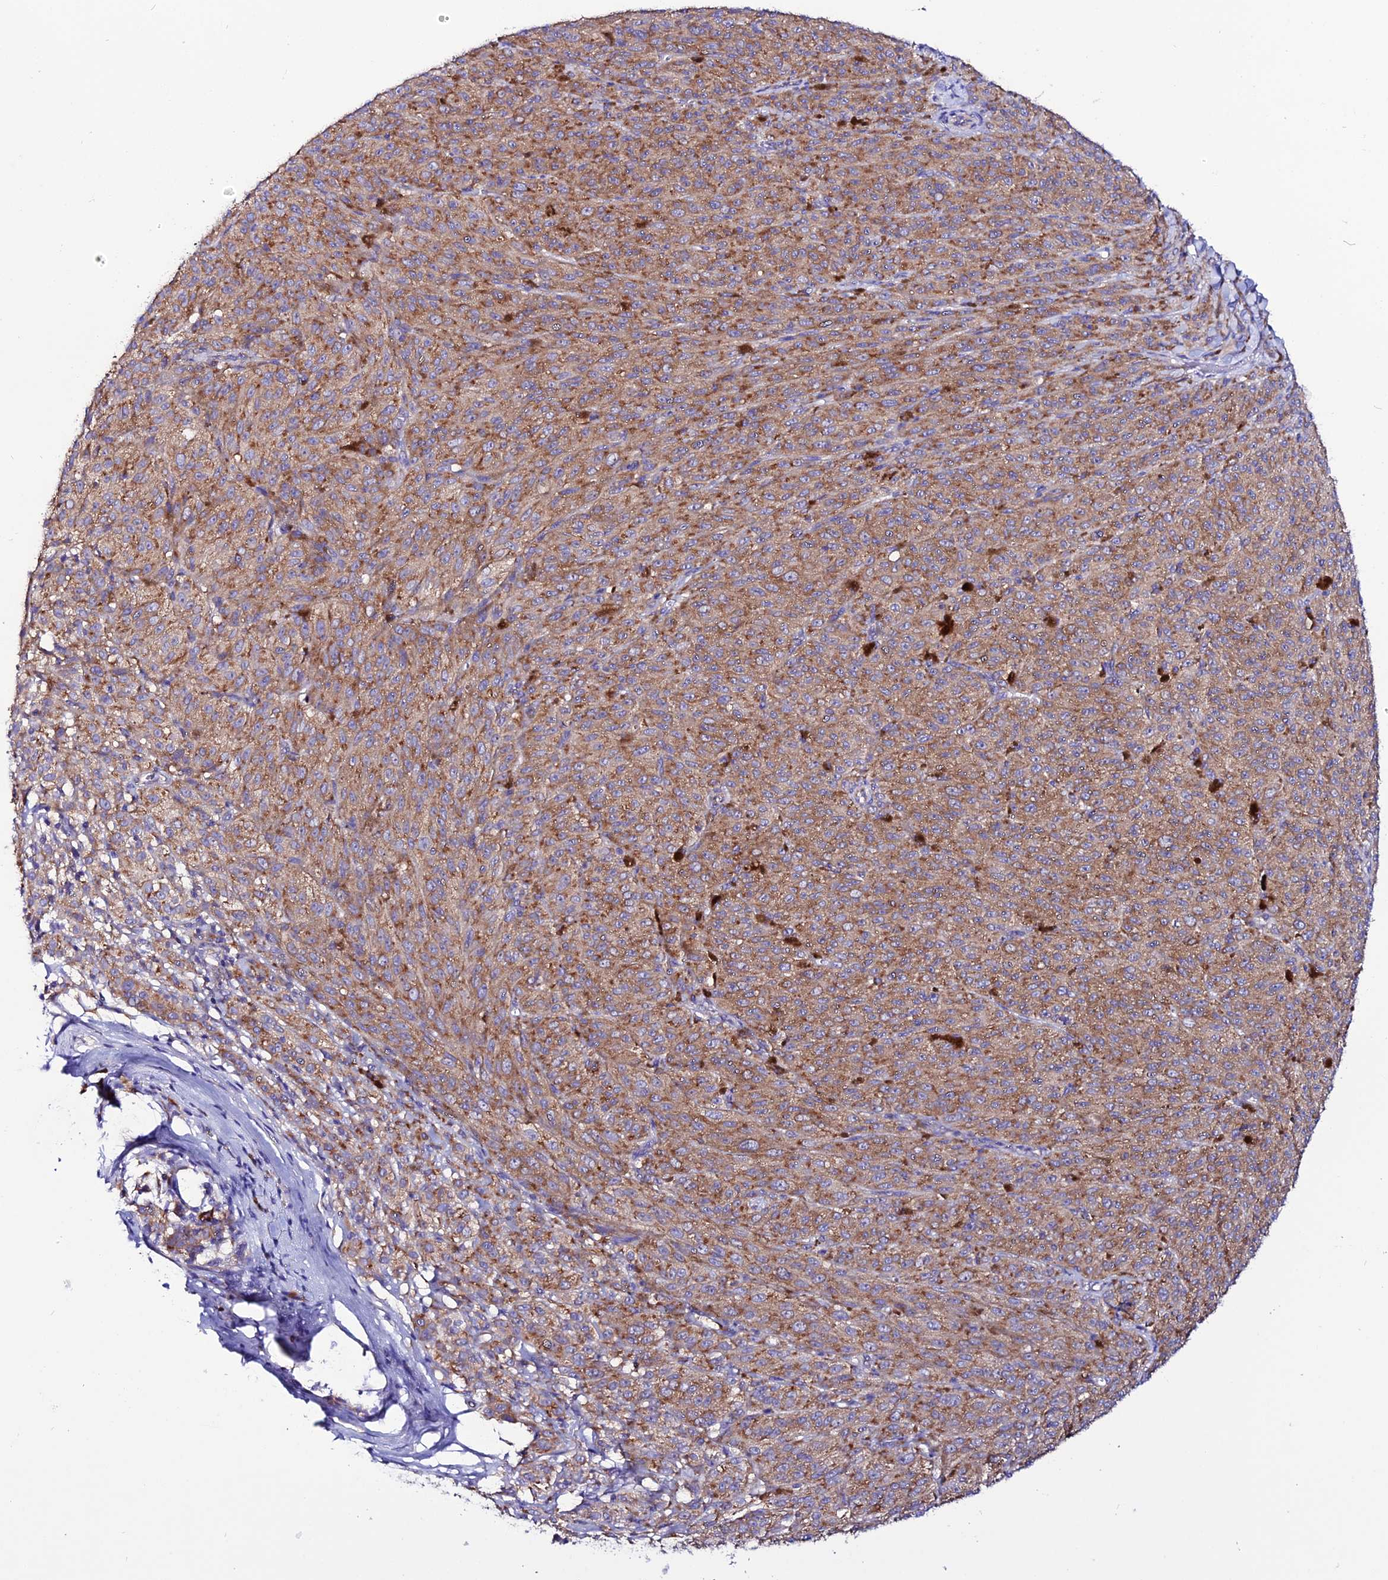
{"staining": {"intensity": "moderate", "quantity": ">75%", "location": "cytoplasmic/membranous"}, "tissue": "melanoma", "cell_type": "Tumor cells", "image_type": "cancer", "snomed": [{"axis": "morphology", "description": "Malignant melanoma, NOS"}, {"axis": "topography", "description": "Skin"}], "caption": "Melanoma stained with a brown dye shows moderate cytoplasmic/membranous positive staining in about >75% of tumor cells.", "gene": "EEF1G", "patient": {"sex": "female", "age": 52}}